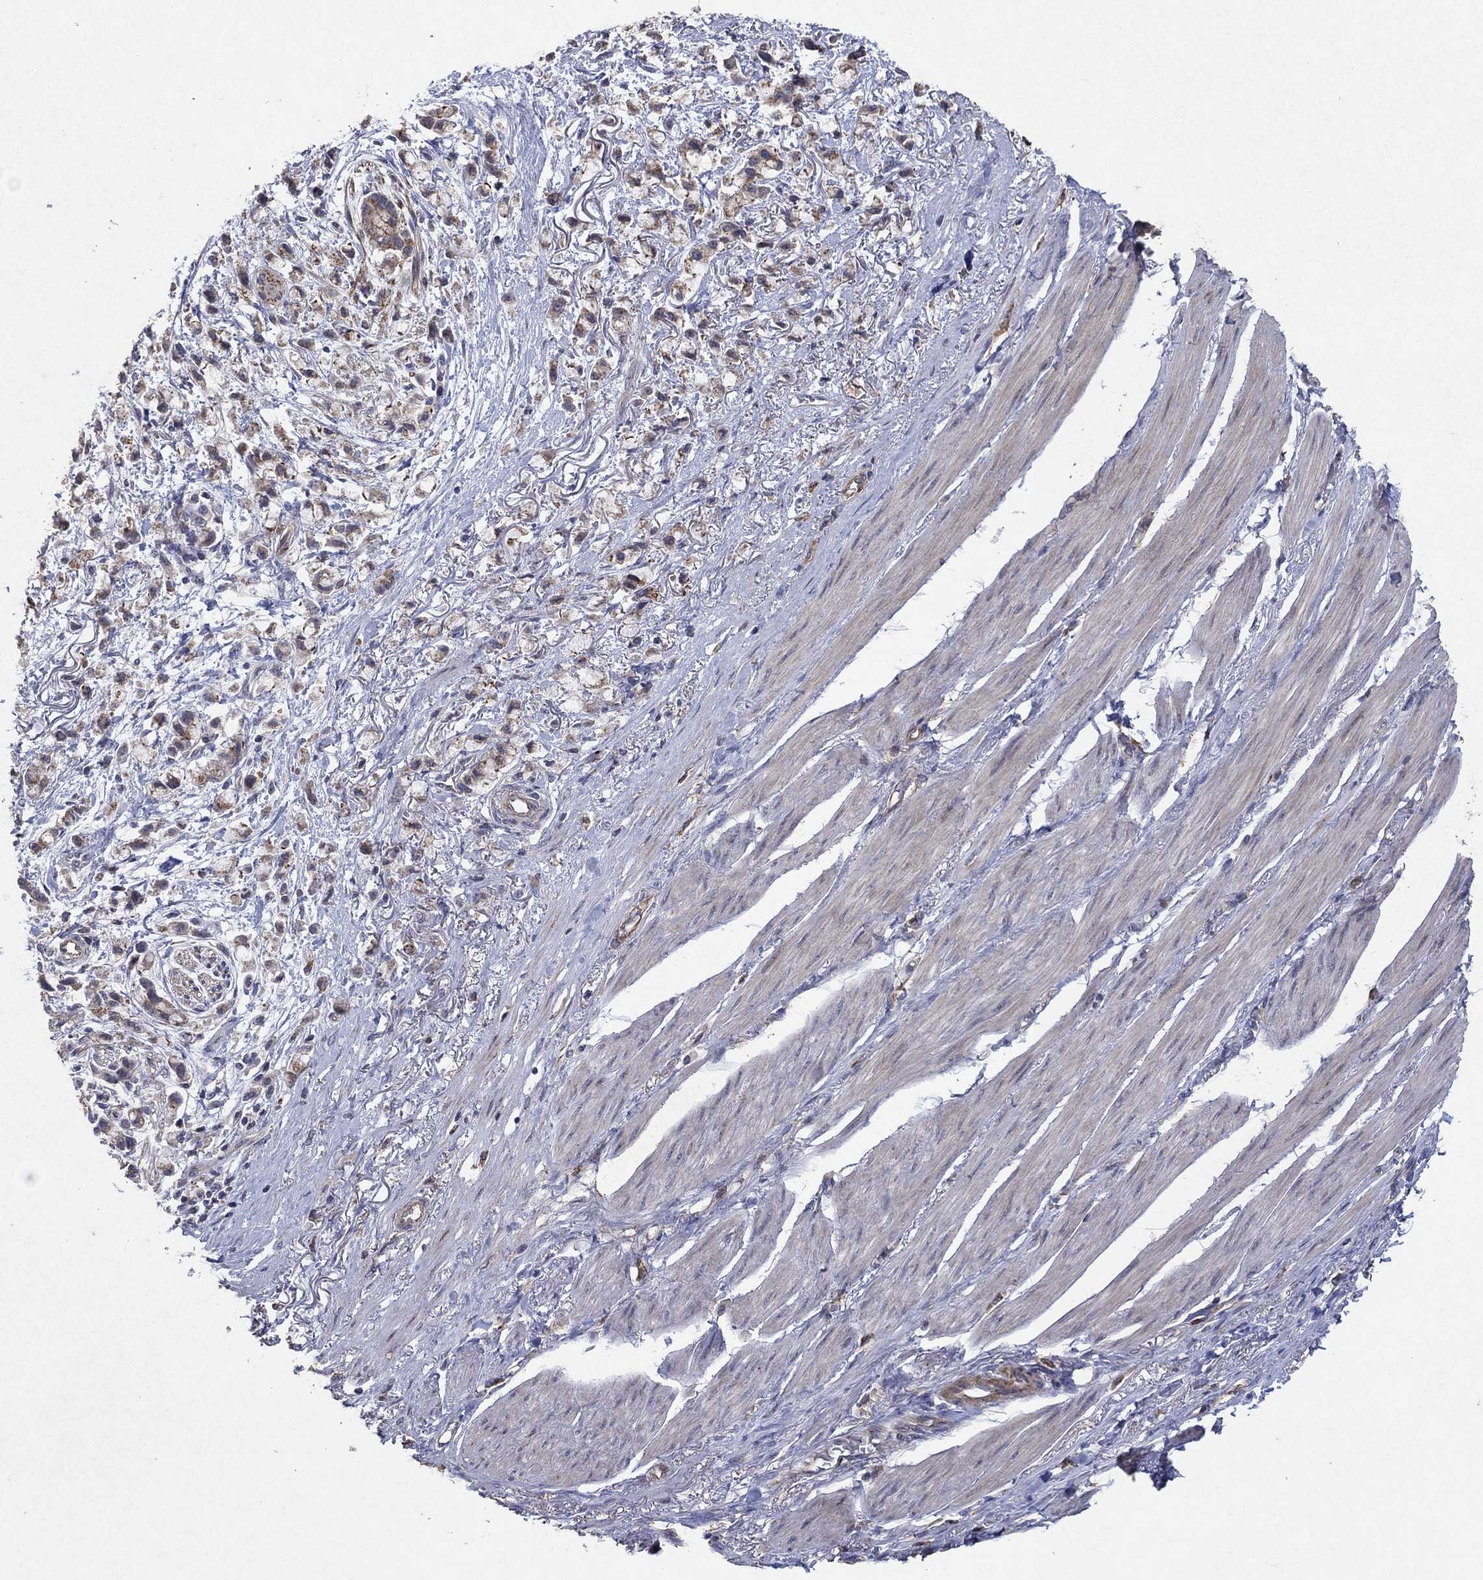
{"staining": {"intensity": "strong", "quantity": "<25%", "location": "cytoplasmic/membranous"}, "tissue": "stomach cancer", "cell_type": "Tumor cells", "image_type": "cancer", "snomed": [{"axis": "morphology", "description": "Adenocarcinoma, NOS"}, {"axis": "topography", "description": "Stomach"}], "caption": "Adenocarcinoma (stomach) stained with IHC reveals strong cytoplasmic/membranous positivity in approximately <25% of tumor cells.", "gene": "FRG1", "patient": {"sex": "female", "age": 81}}